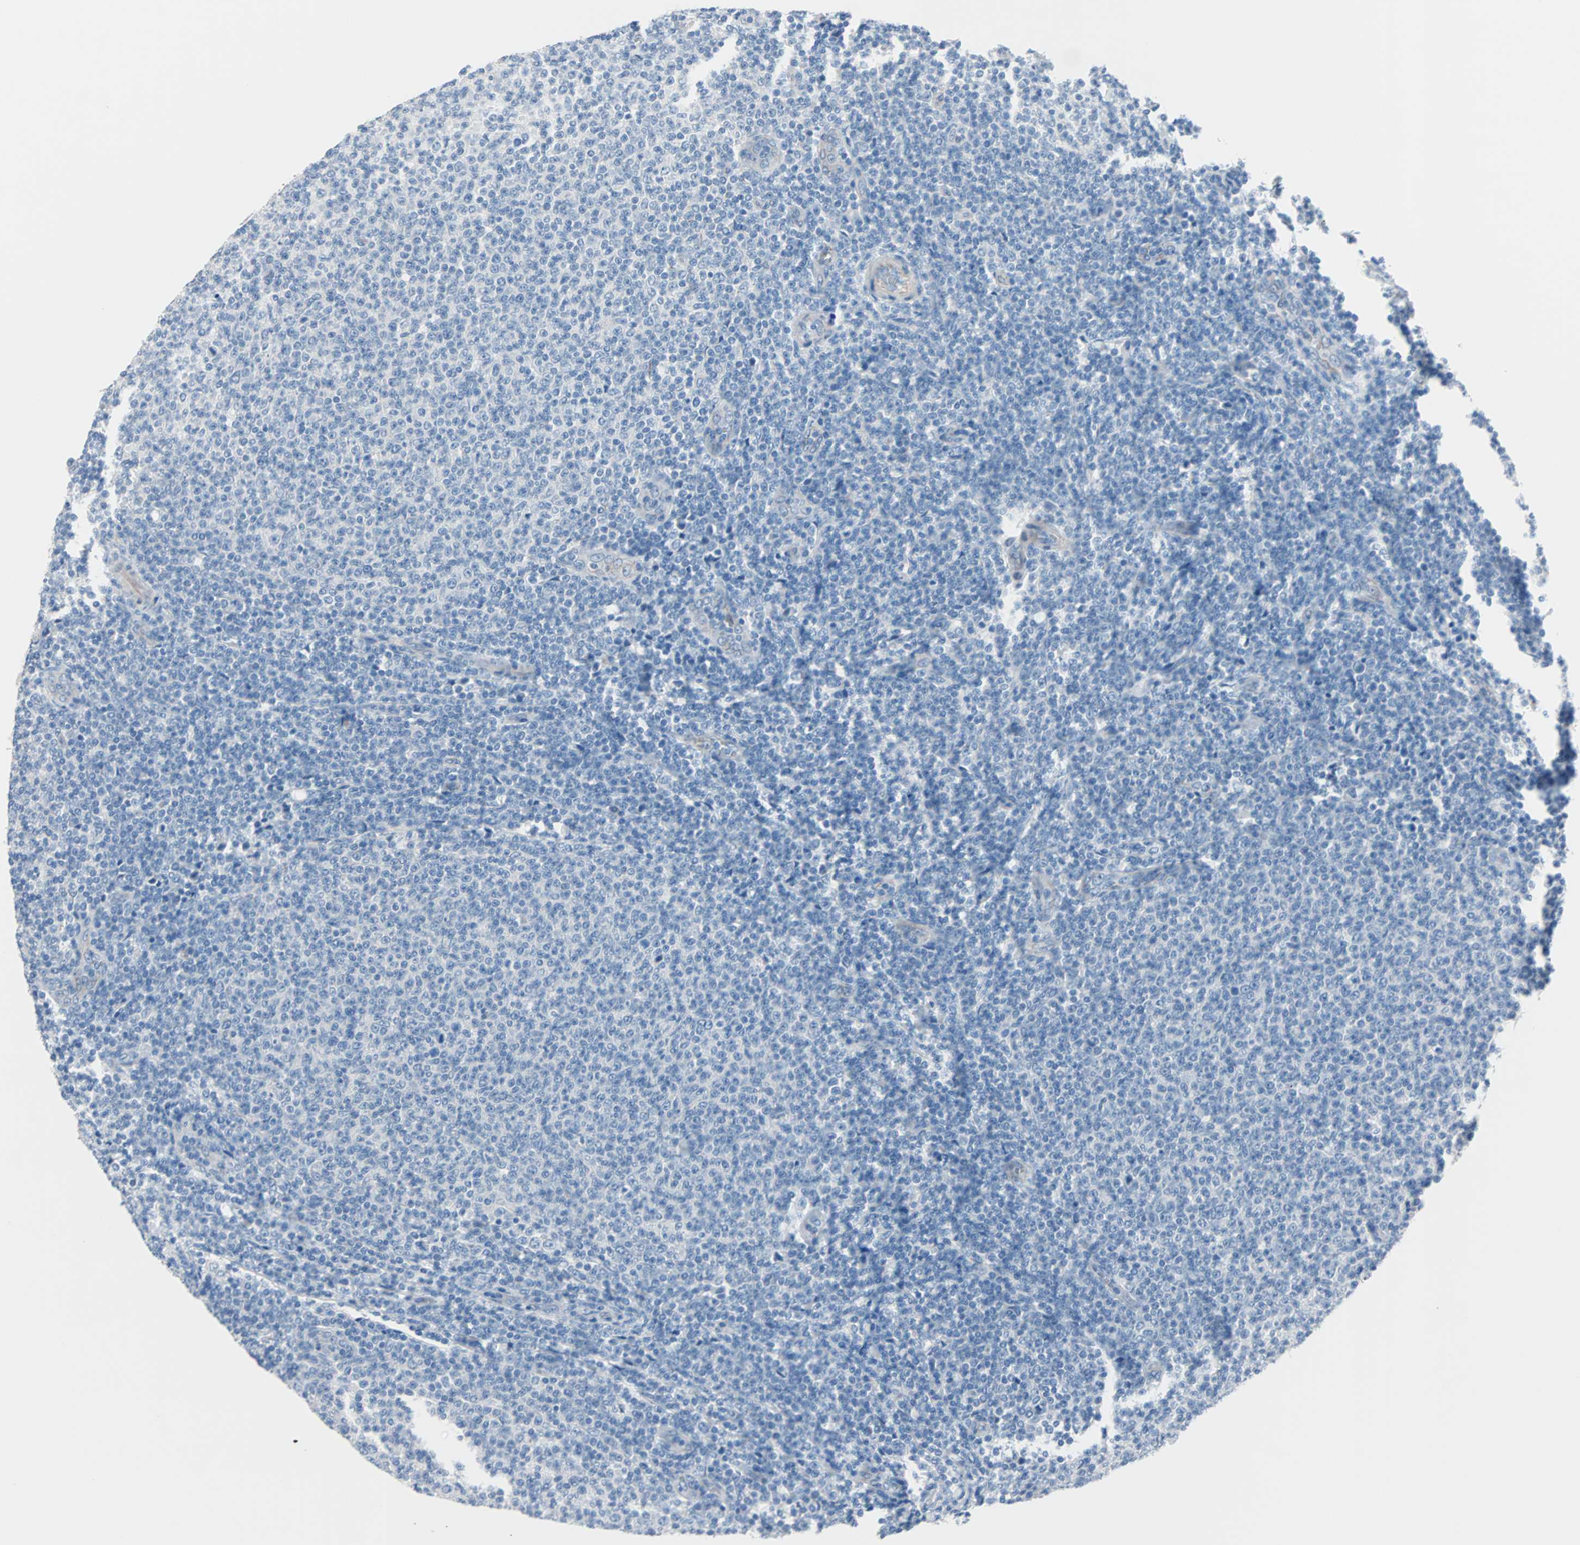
{"staining": {"intensity": "negative", "quantity": "none", "location": "none"}, "tissue": "lymphoma", "cell_type": "Tumor cells", "image_type": "cancer", "snomed": [{"axis": "morphology", "description": "Malignant lymphoma, non-Hodgkin's type, Low grade"}, {"axis": "topography", "description": "Lymph node"}], "caption": "DAB immunohistochemical staining of human lymphoma displays no significant positivity in tumor cells.", "gene": "ULBP1", "patient": {"sex": "male", "age": 66}}